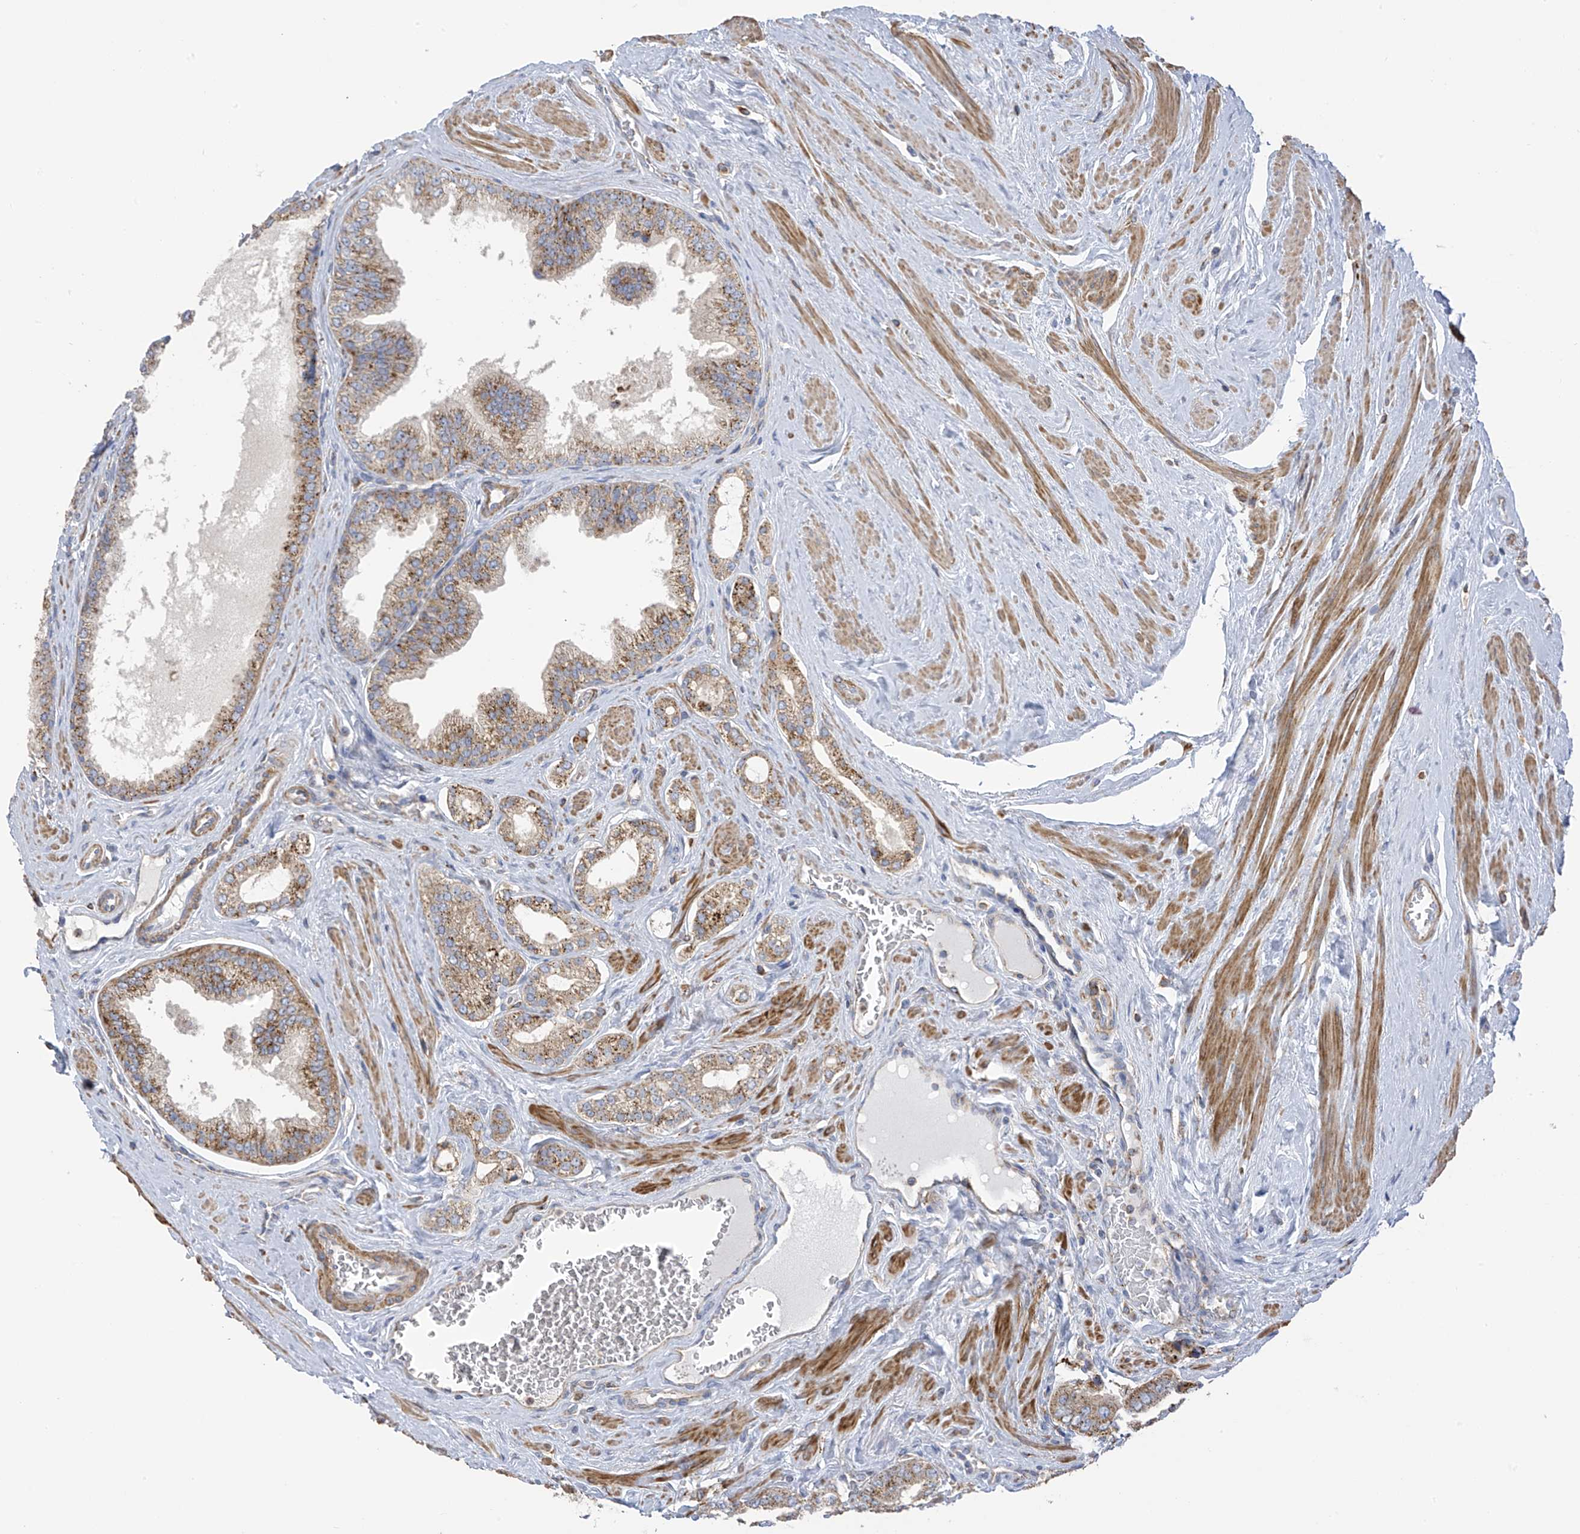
{"staining": {"intensity": "moderate", "quantity": ">75%", "location": "cytoplasmic/membranous"}, "tissue": "prostate cancer", "cell_type": "Tumor cells", "image_type": "cancer", "snomed": [{"axis": "morphology", "description": "Adenocarcinoma, Low grade"}, {"axis": "topography", "description": "Prostate"}], "caption": "Prostate cancer stained with DAB (3,3'-diaminobenzidine) IHC reveals medium levels of moderate cytoplasmic/membranous positivity in approximately >75% of tumor cells.", "gene": "ITM2B", "patient": {"sex": "male", "age": 63}}